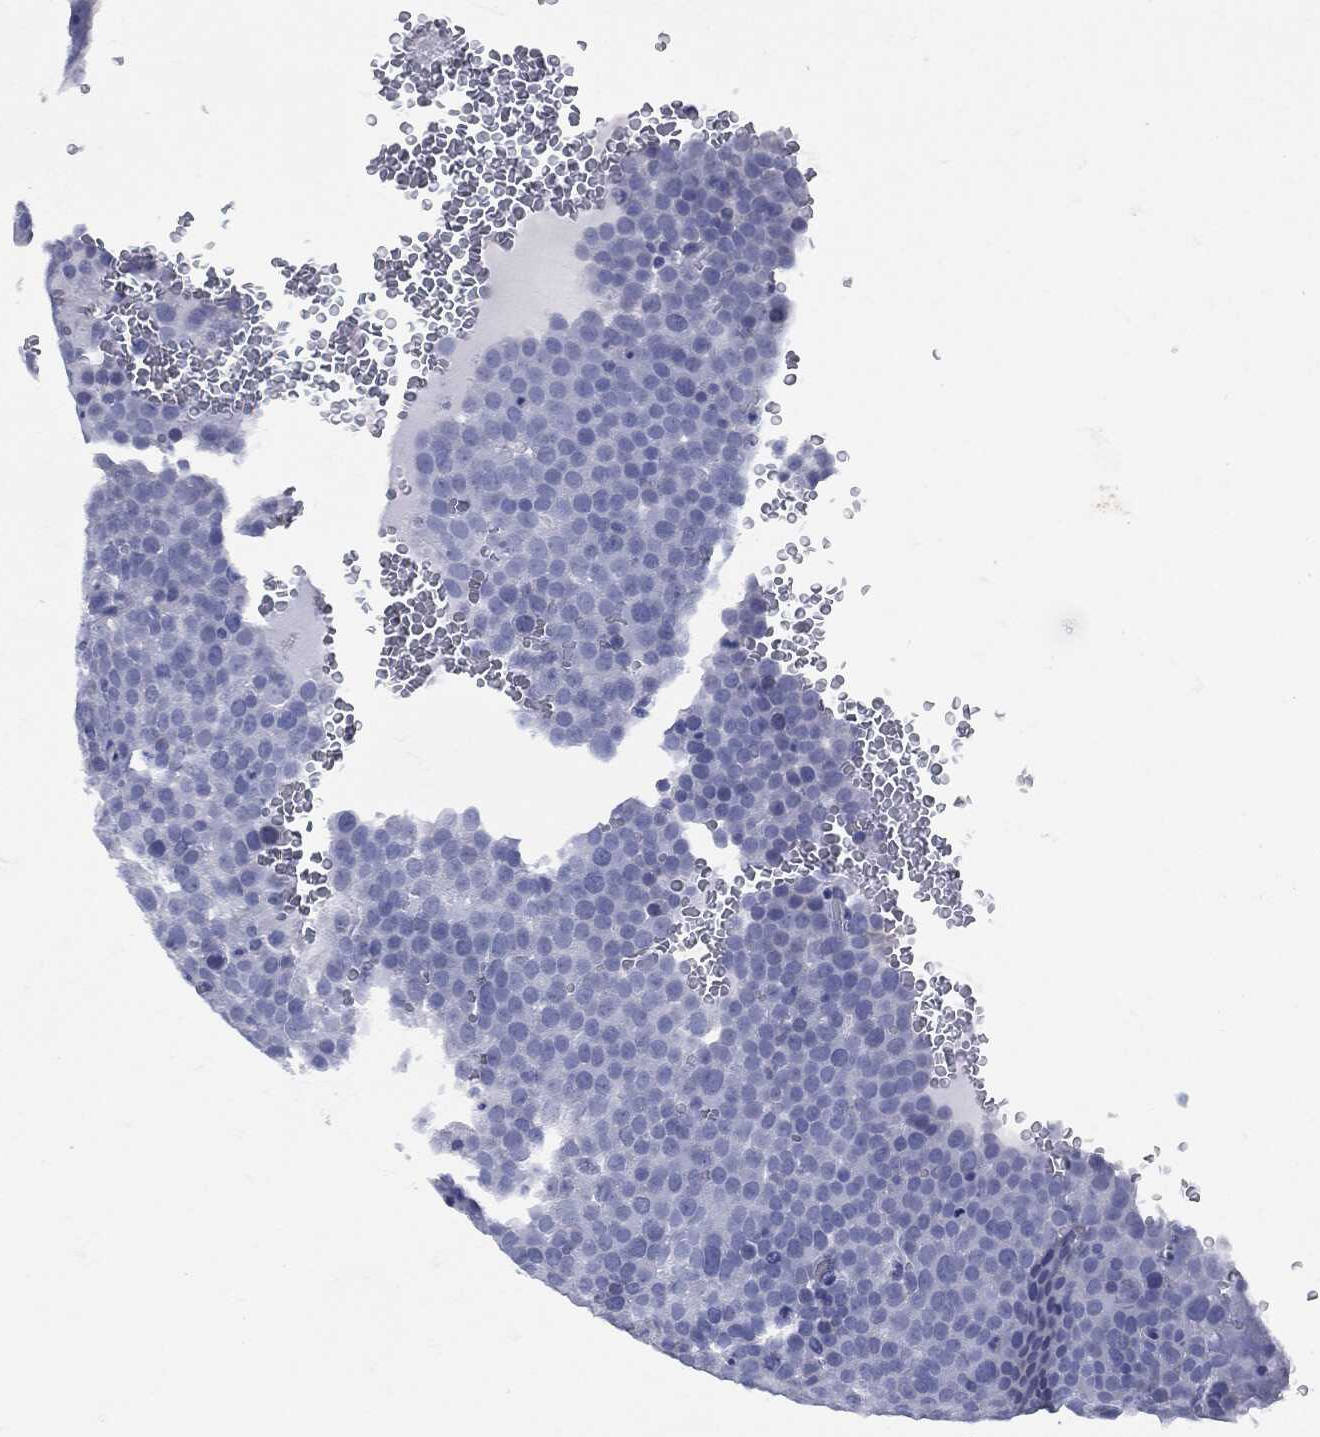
{"staining": {"intensity": "negative", "quantity": "none", "location": "none"}, "tissue": "testis cancer", "cell_type": "Tumor cells", "image_type": "cancer", "snomed": [{"axis": "morphology", "description": "Seminoma, NOS"}, {"axis": "topography", "description": "Testis"}], "caption": "Immunohistochemistry histopathology image of neoplastic tissue: human seminoma (testis) stained with DAB (3,3'-diaminobenzidine) displays no significant protein expression in tumor cells.", "gene": "ATP2A1", "patient": {"sex": "male", "age": 71}}